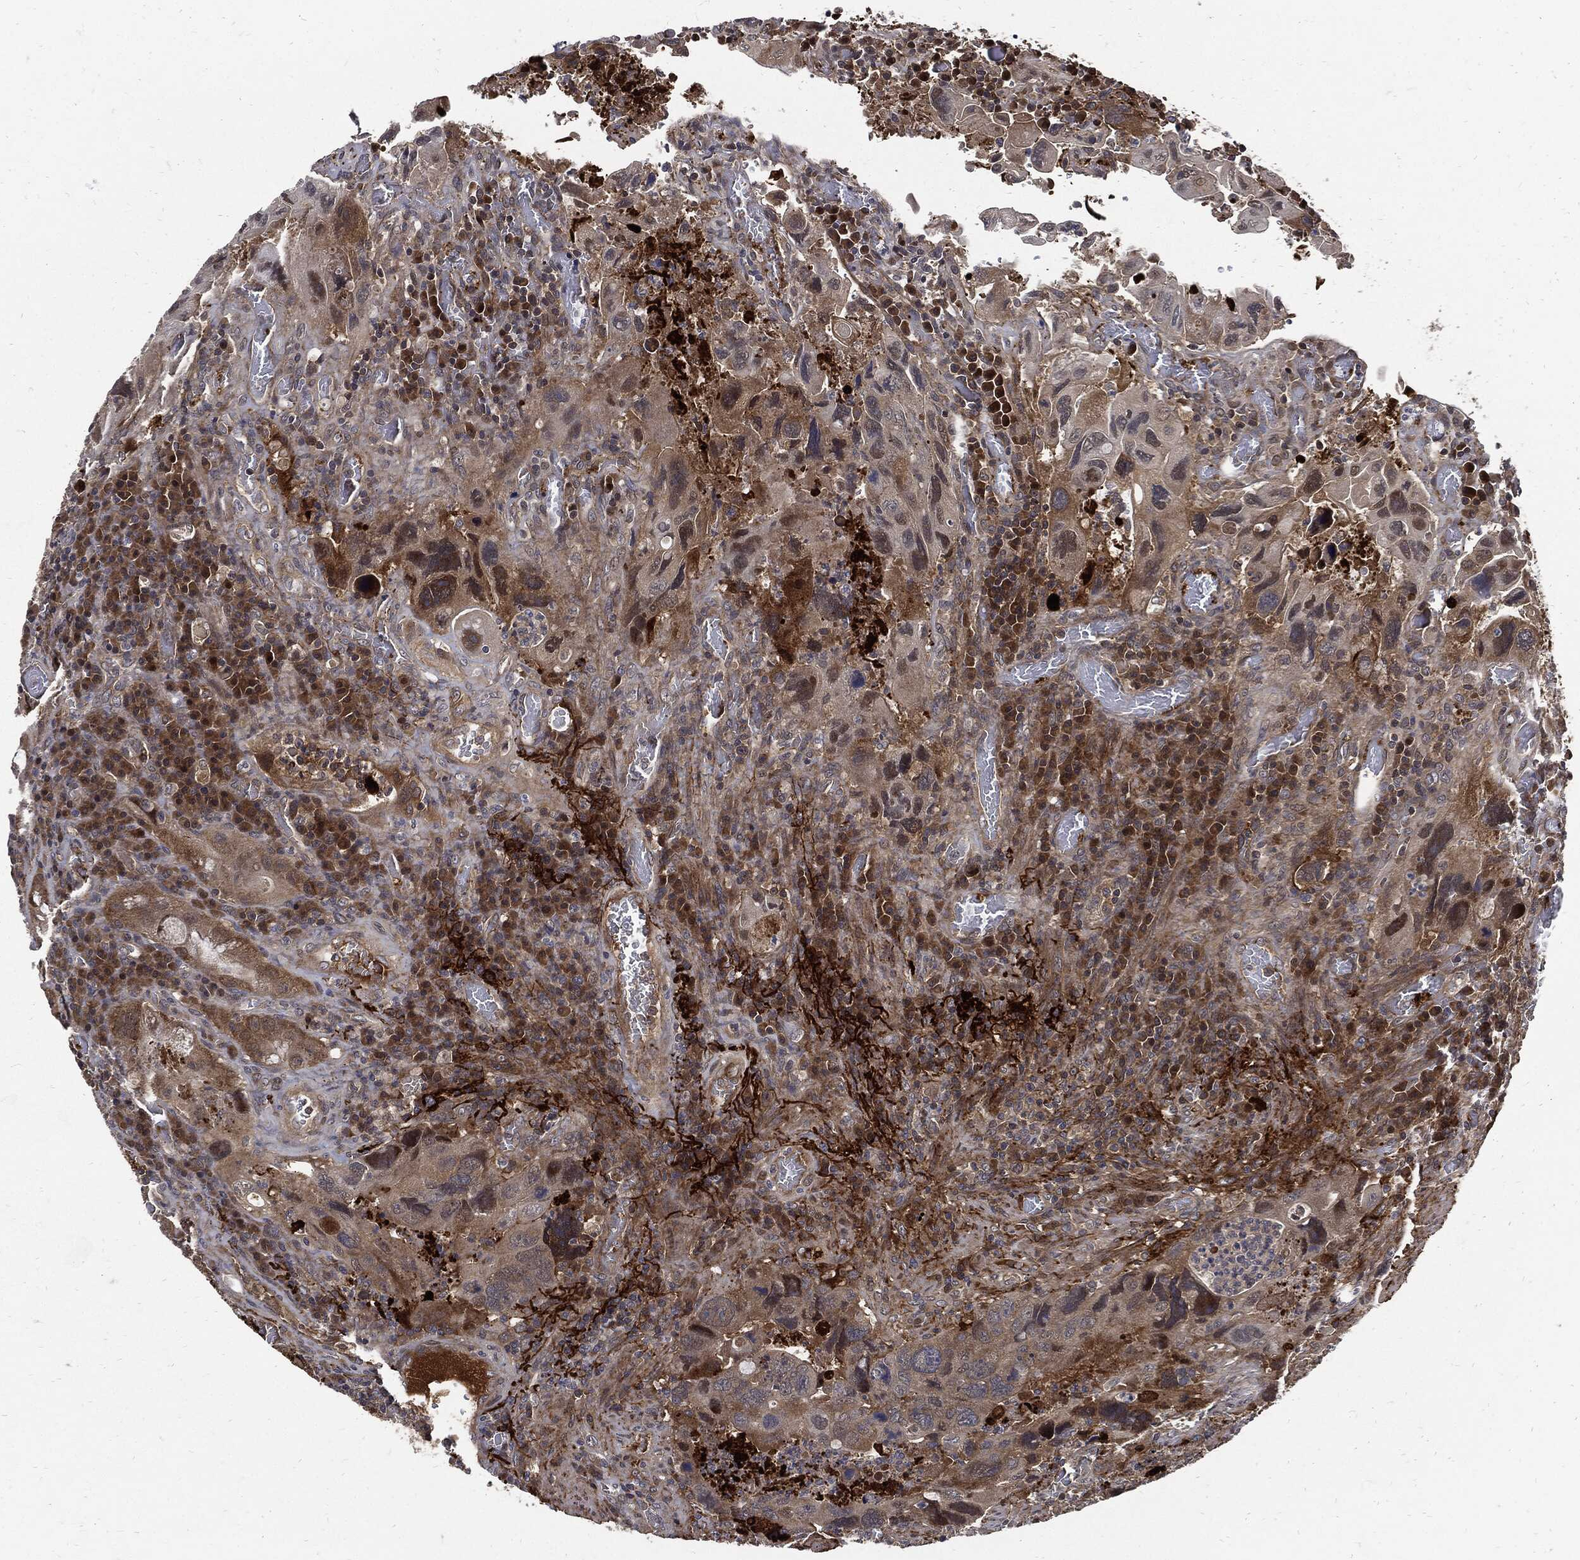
{"staining": {"intensity": "moderate", "quantity": "25%-75%", "location": "cytoplasmic/membranous"}, "tissue": "colorectal cancer", "cell_type": "Tumor cells", "image_type": "cancer", "snomed": [{"axis": "morphology", "description": "Adenocarcinoma, NOS"}, {"axis": "topography", "description": "Rectum"}], "caption": "High-power microscopy captured an IHC image of colorectal adenocarcinoma, revealing moderate cytoplasmic/membranous expression in about 25%-75% of tumor cells.", "gene": "CLU", "patient": {"sex": "male", "age": 62}}